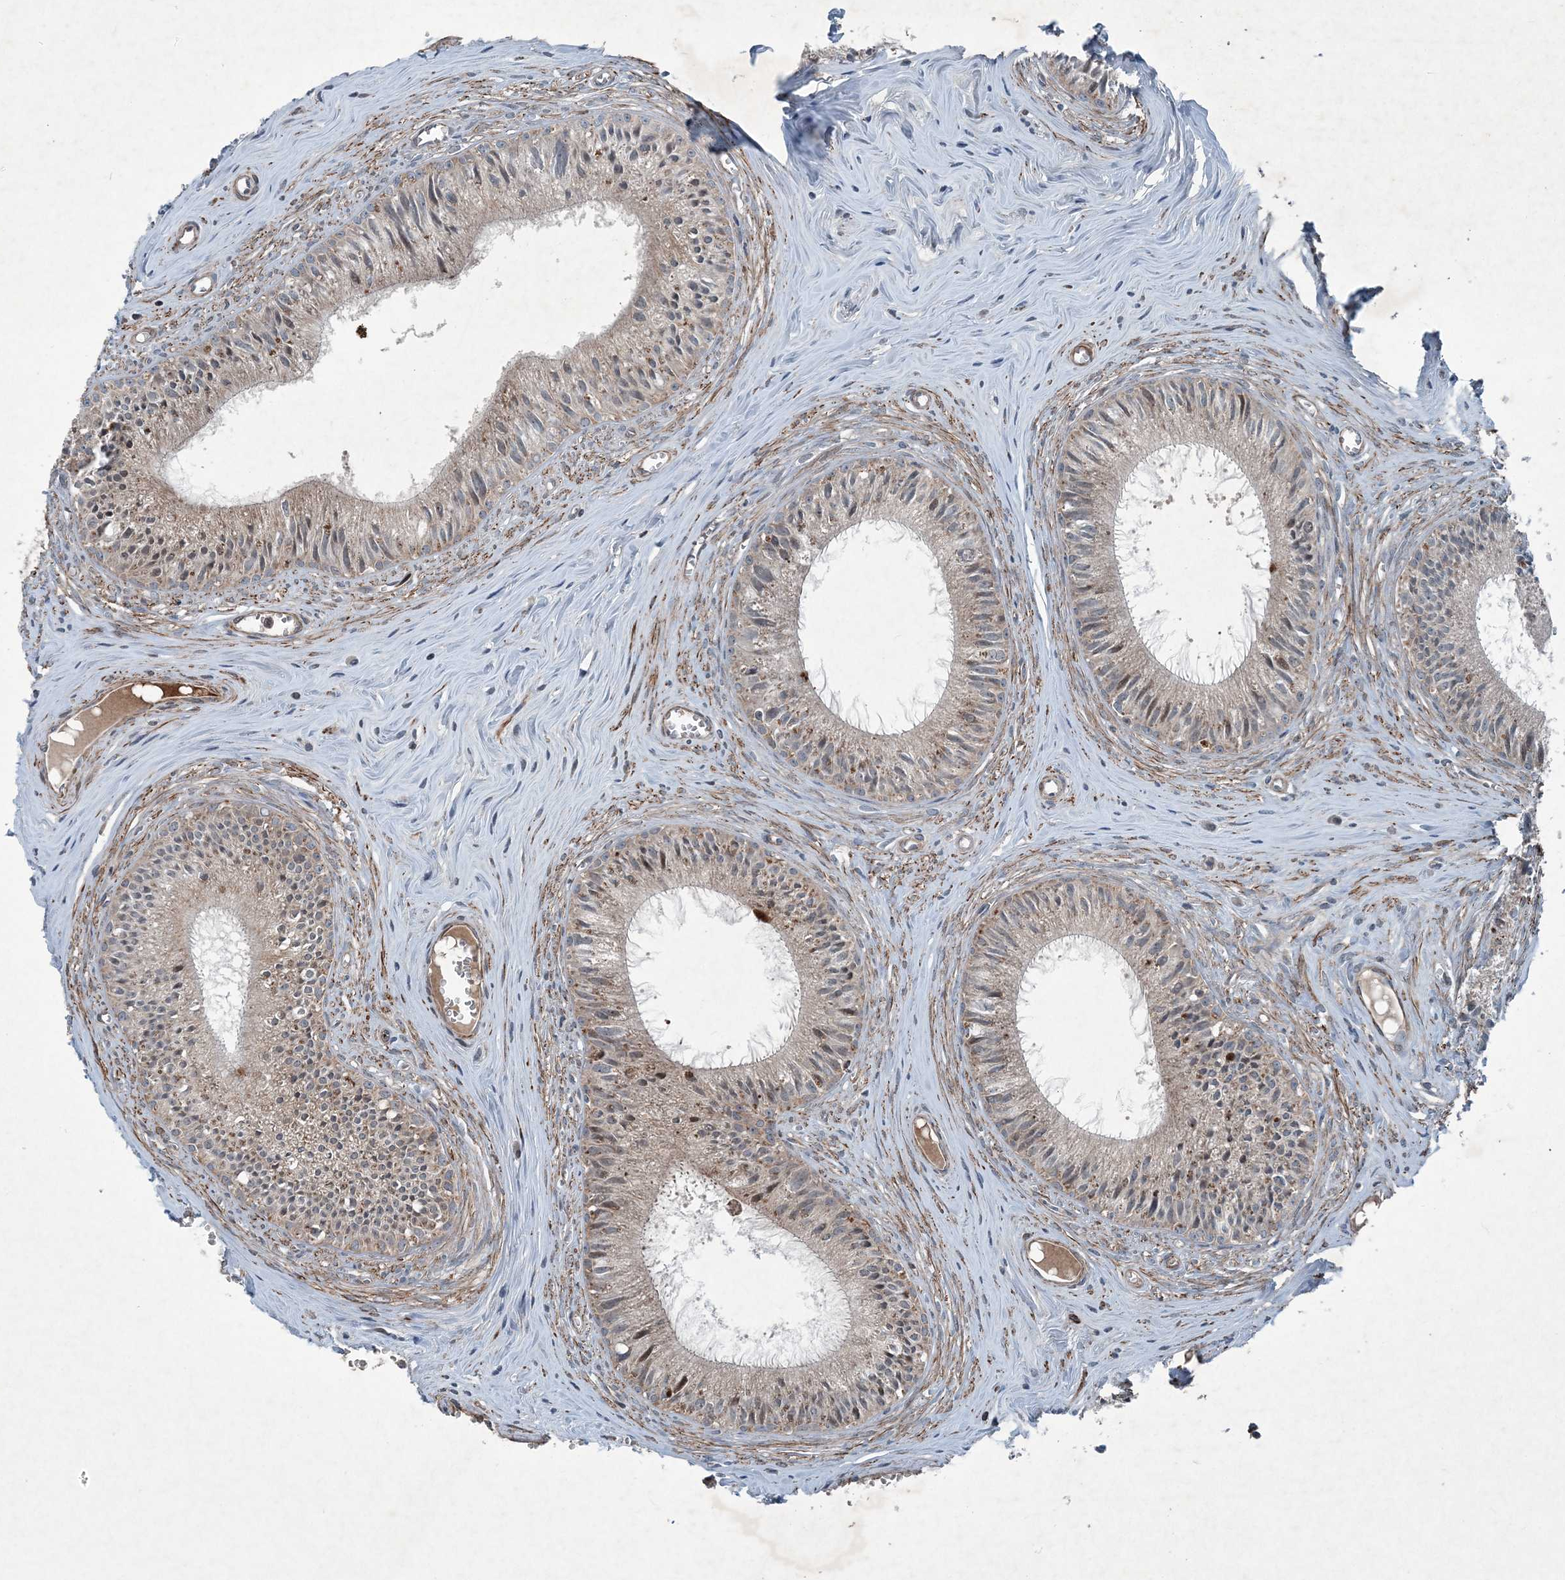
{"staining": {"intensity": "moderate", "quantity": "25%-75%", "location": "cytoplasmic/membranous"}, "tissue": "epididymis", "cell_type": "Glandular cells", "image_type": "normal", "snomed": [{"axis": "morphology", "description": "Normal tissue, NOS"}, {"axis": "topography", "description": "Epididymis"}], "caption": "High-power microscopy captured an immunohistochemistry (IHC) histopathology image of benign epididymis, revealing moderate cytoplasmic/membranous staining in approximately 25%-75% of glandular cells. (DAB (3,3'-diaminobenzidine) IHC with brightfield microscopy, high magnification).", "gene": "NDUFA2", "patient": {"sex": "male", "age": 36}}